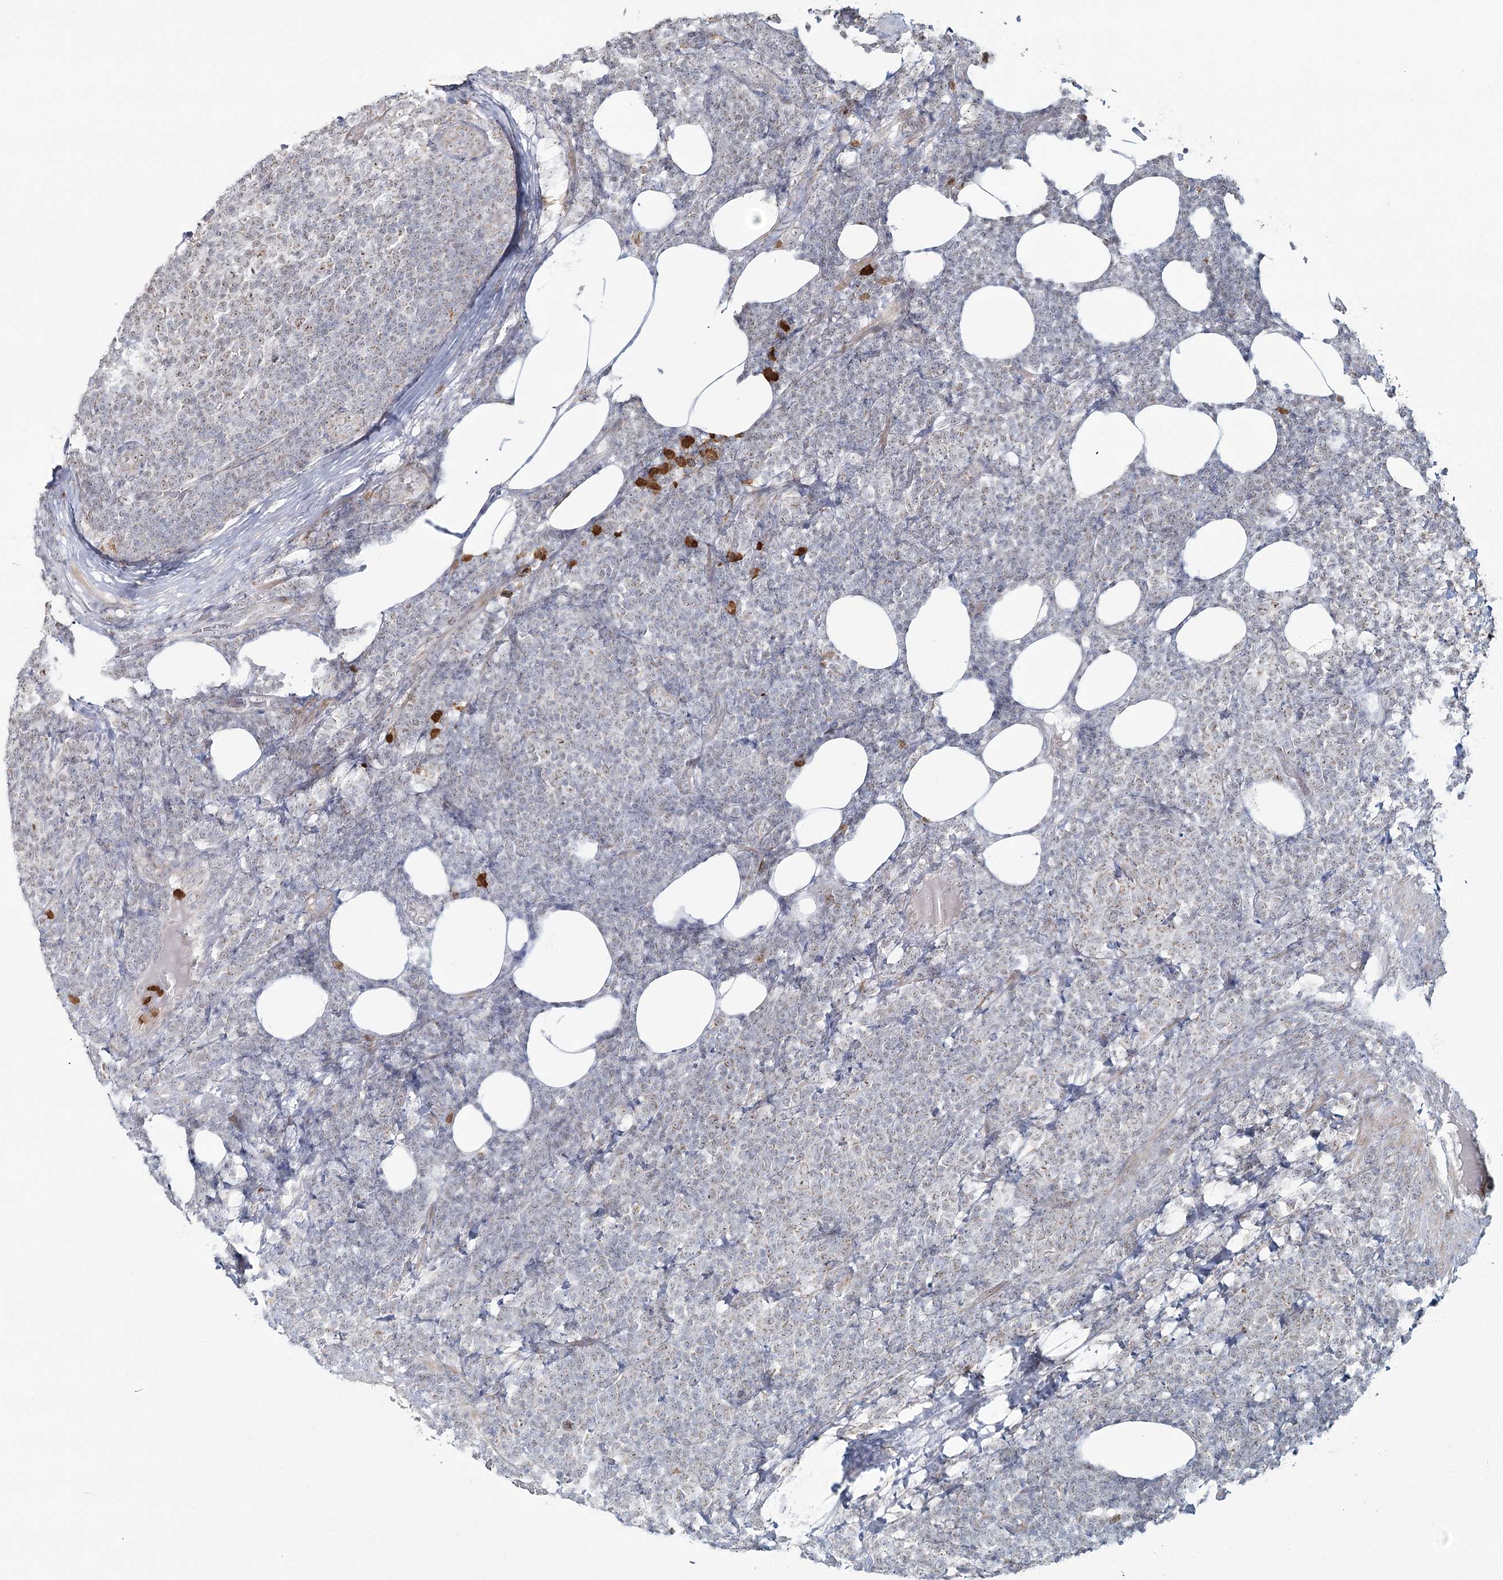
{"staining": {"intensity": "weak", "quantity": "<25%", "location": "cytoplasmic/membranous"}, "tissue": "lymphoma", "cell_type": "Tumor cells", "image_type": "cancer", "snomed": [{"axis": "morphology", "description": "Malignant lymphoma, non-Hodgkin's type, Low grade"}, {"axis": "topography", "description": "Lymph node"}], "caption": "IHC image of neoplastic tissue: human lymphoma stained with DAB reveals no significant protein expression in tumor cells.", "gene": "ATAD1", "patient": {"sex": "male", "age": 66}}